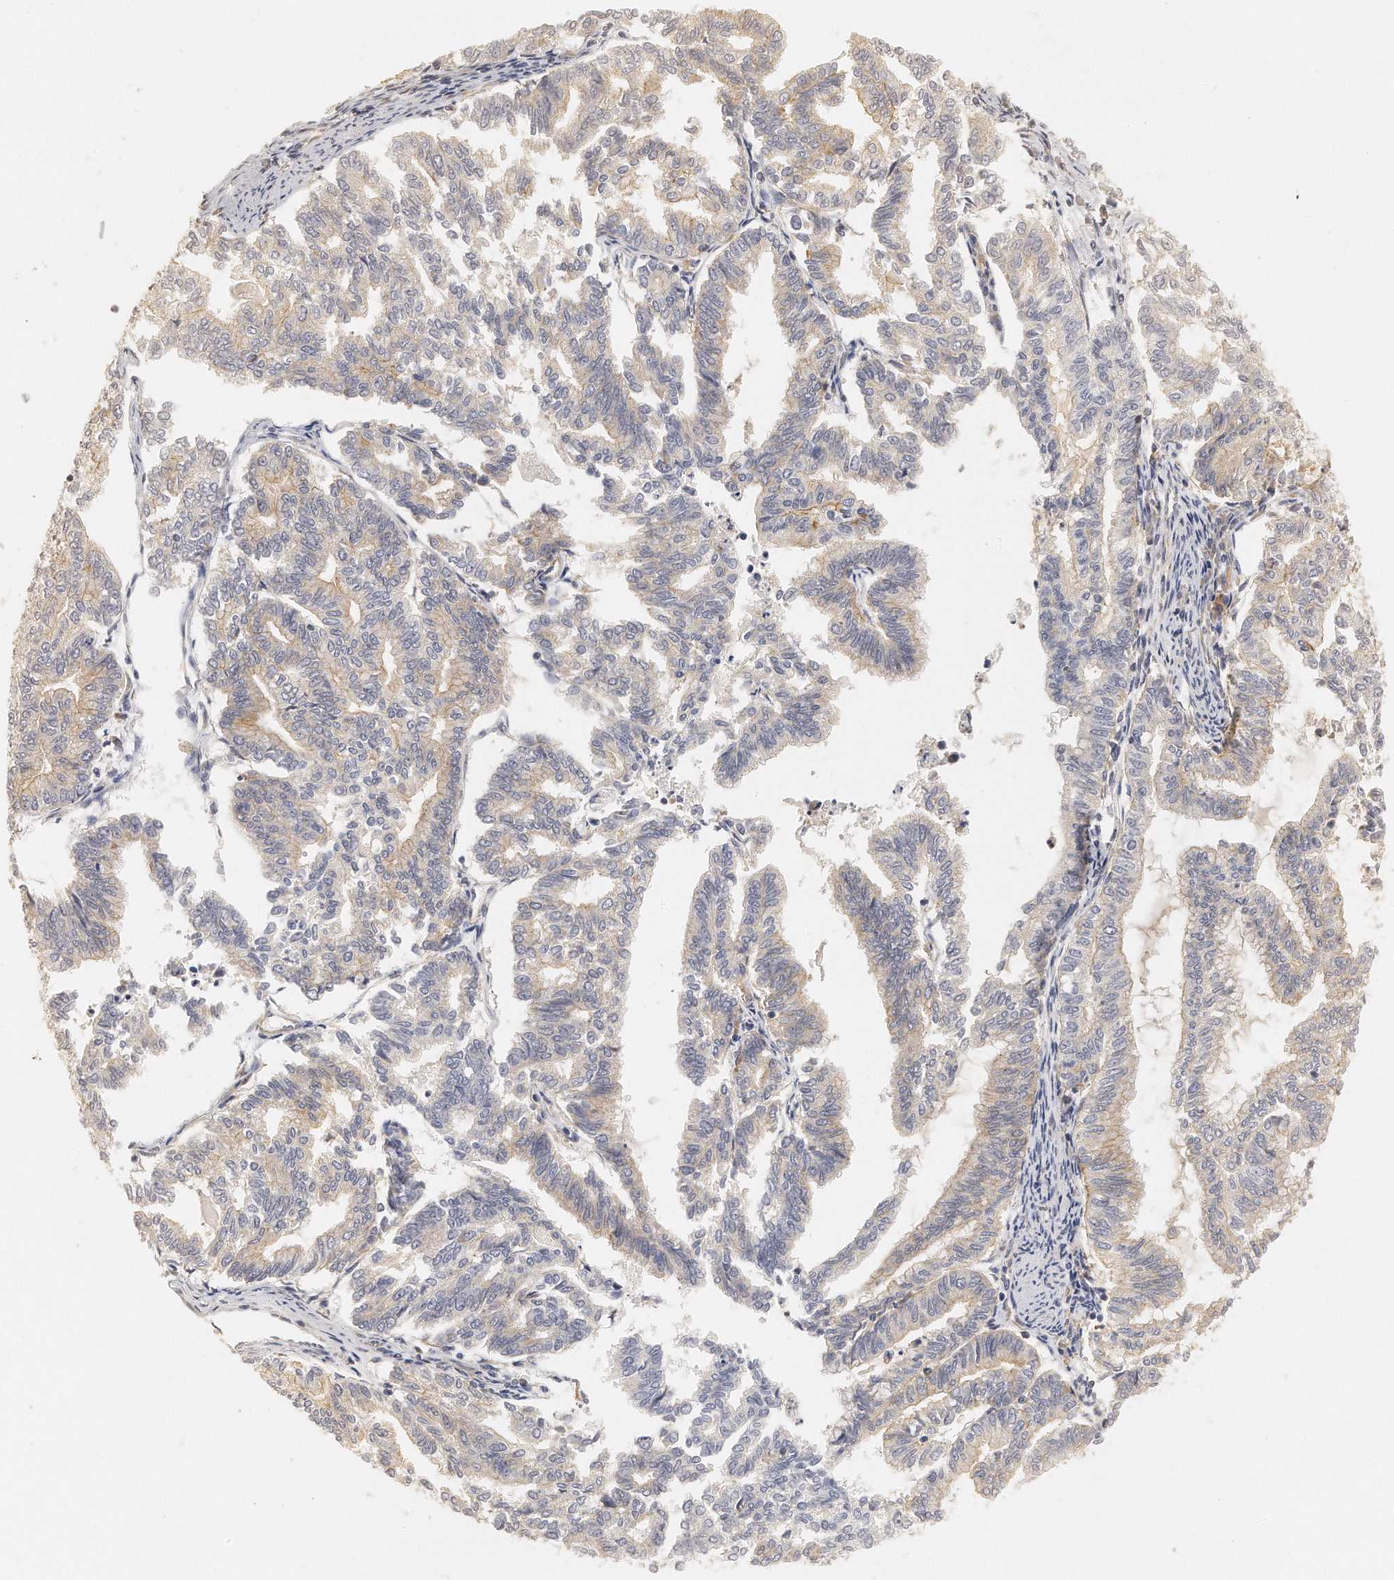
{"staining": {"intensity": "weak", "quantity": "25%-75%", "location": "cytoplasmic/membranous"}, "tissue": "endometrial cancer", "cell_type": "Tumor cells", "image_type": "cancer", "snomed": [{"axis": "morphology", "description": "Adenocarcinoma, NOS"}, {"axis": "topography", "description": "Endometrium"}], "caption": "Endometrial adenocarcinoma tissue exhibits weak cytoplasmic/membranous staining in approximately 25%-75% of tumor cells, visualized by immunohistochemistry.", "gene": "CHST7", "patient": {"sex": "female", "age": 79}}